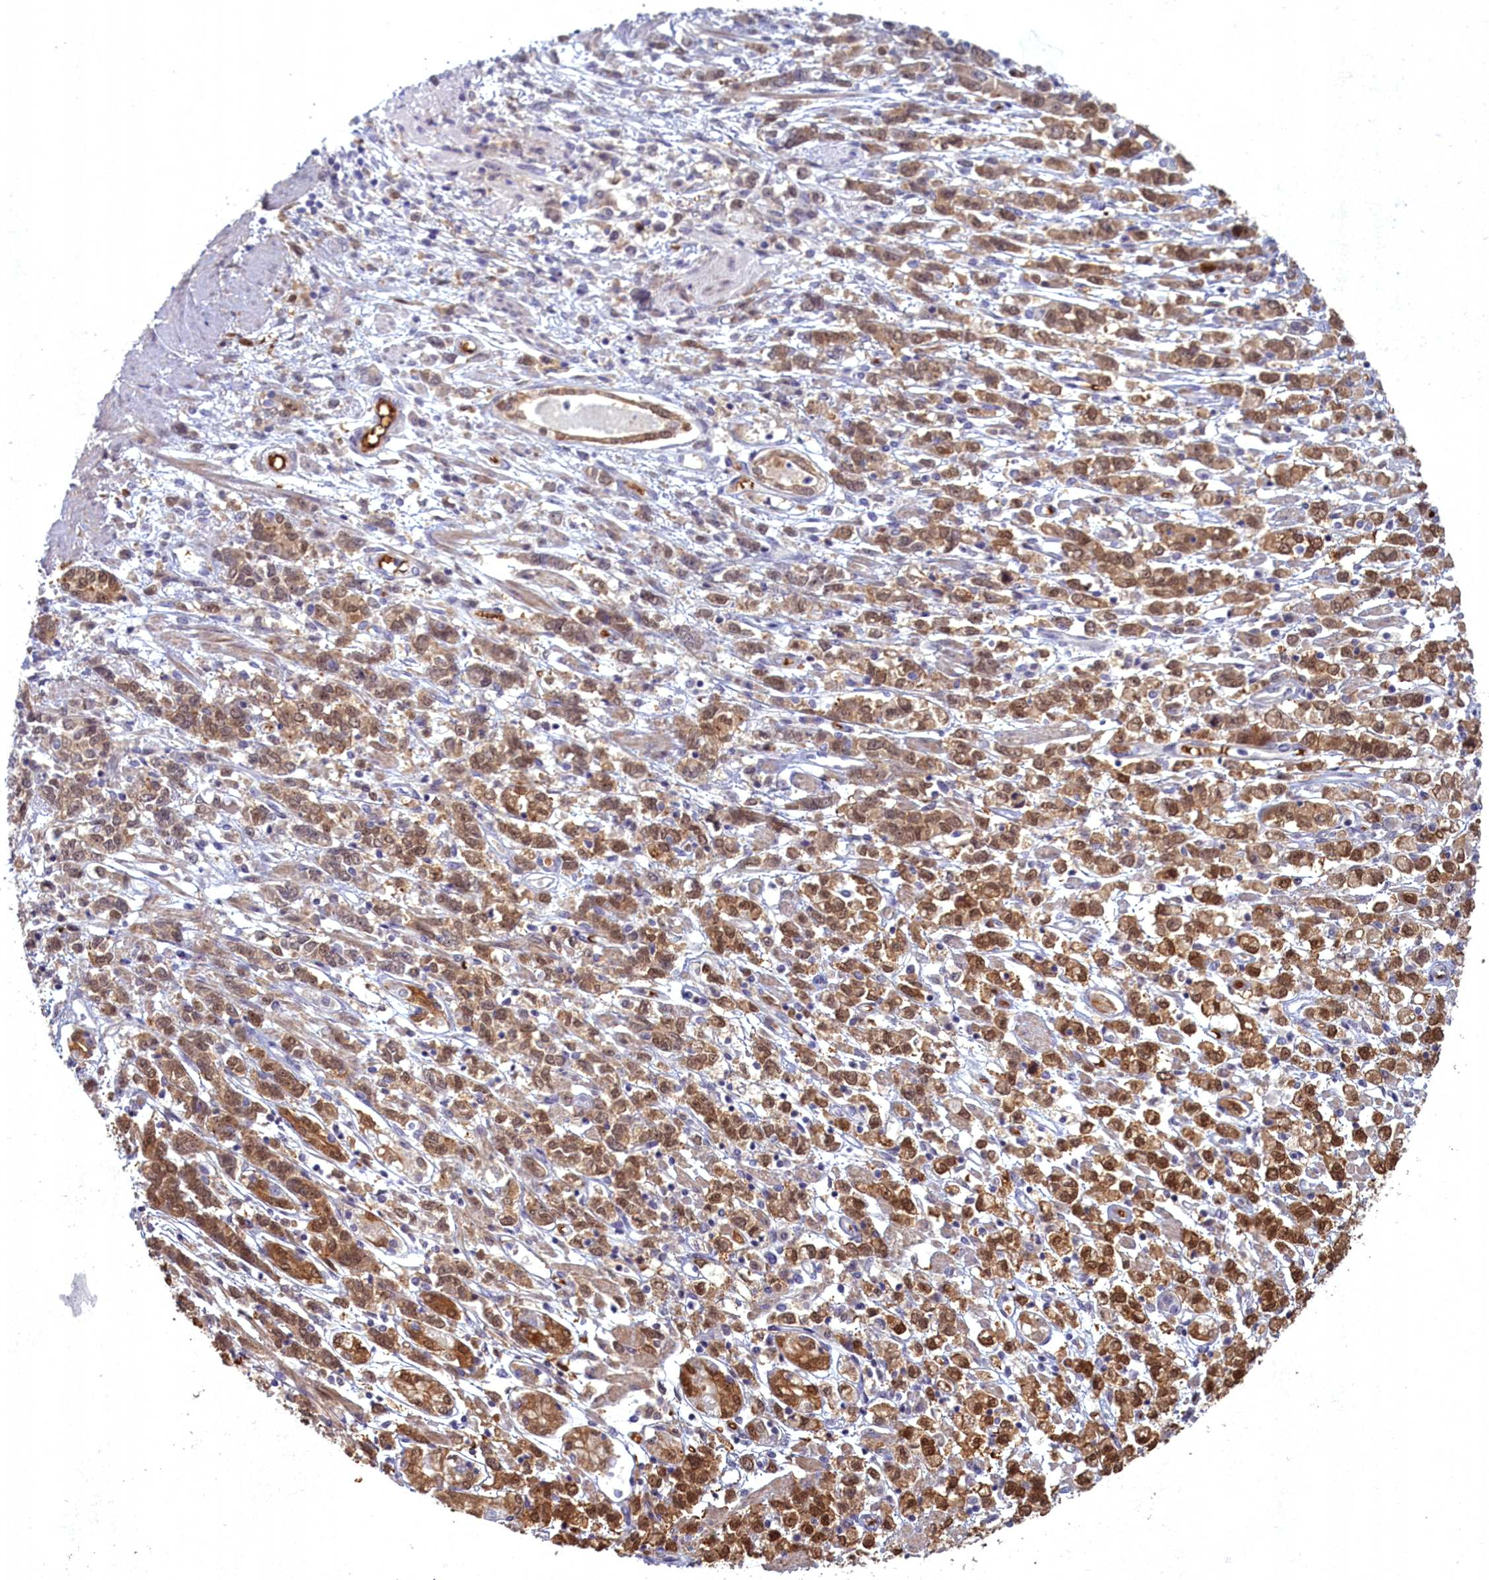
{"staining": {"intensity": "moderate", "quantity": ">75%", "location": "cytoplasmic/membranous,nuclear"}, "tissue": "stomach cancer", "cell_type": "Tumor cells", "image_type": "cancer", "snomed": [{"axis": "morphology", "description": "Adenocarcinoma, NOS"}, {"axis": "topography", "description": "Stomach"}], "caption": "Human stomach adenocarcinoma stained with a brown dye demonstrates moderate cytoplasmic/membranous and nuclear positive positivity in approximately >75% of tumor cells.", "gene": "BLVRB", "patient": {"sex": "female", "age": 76}}